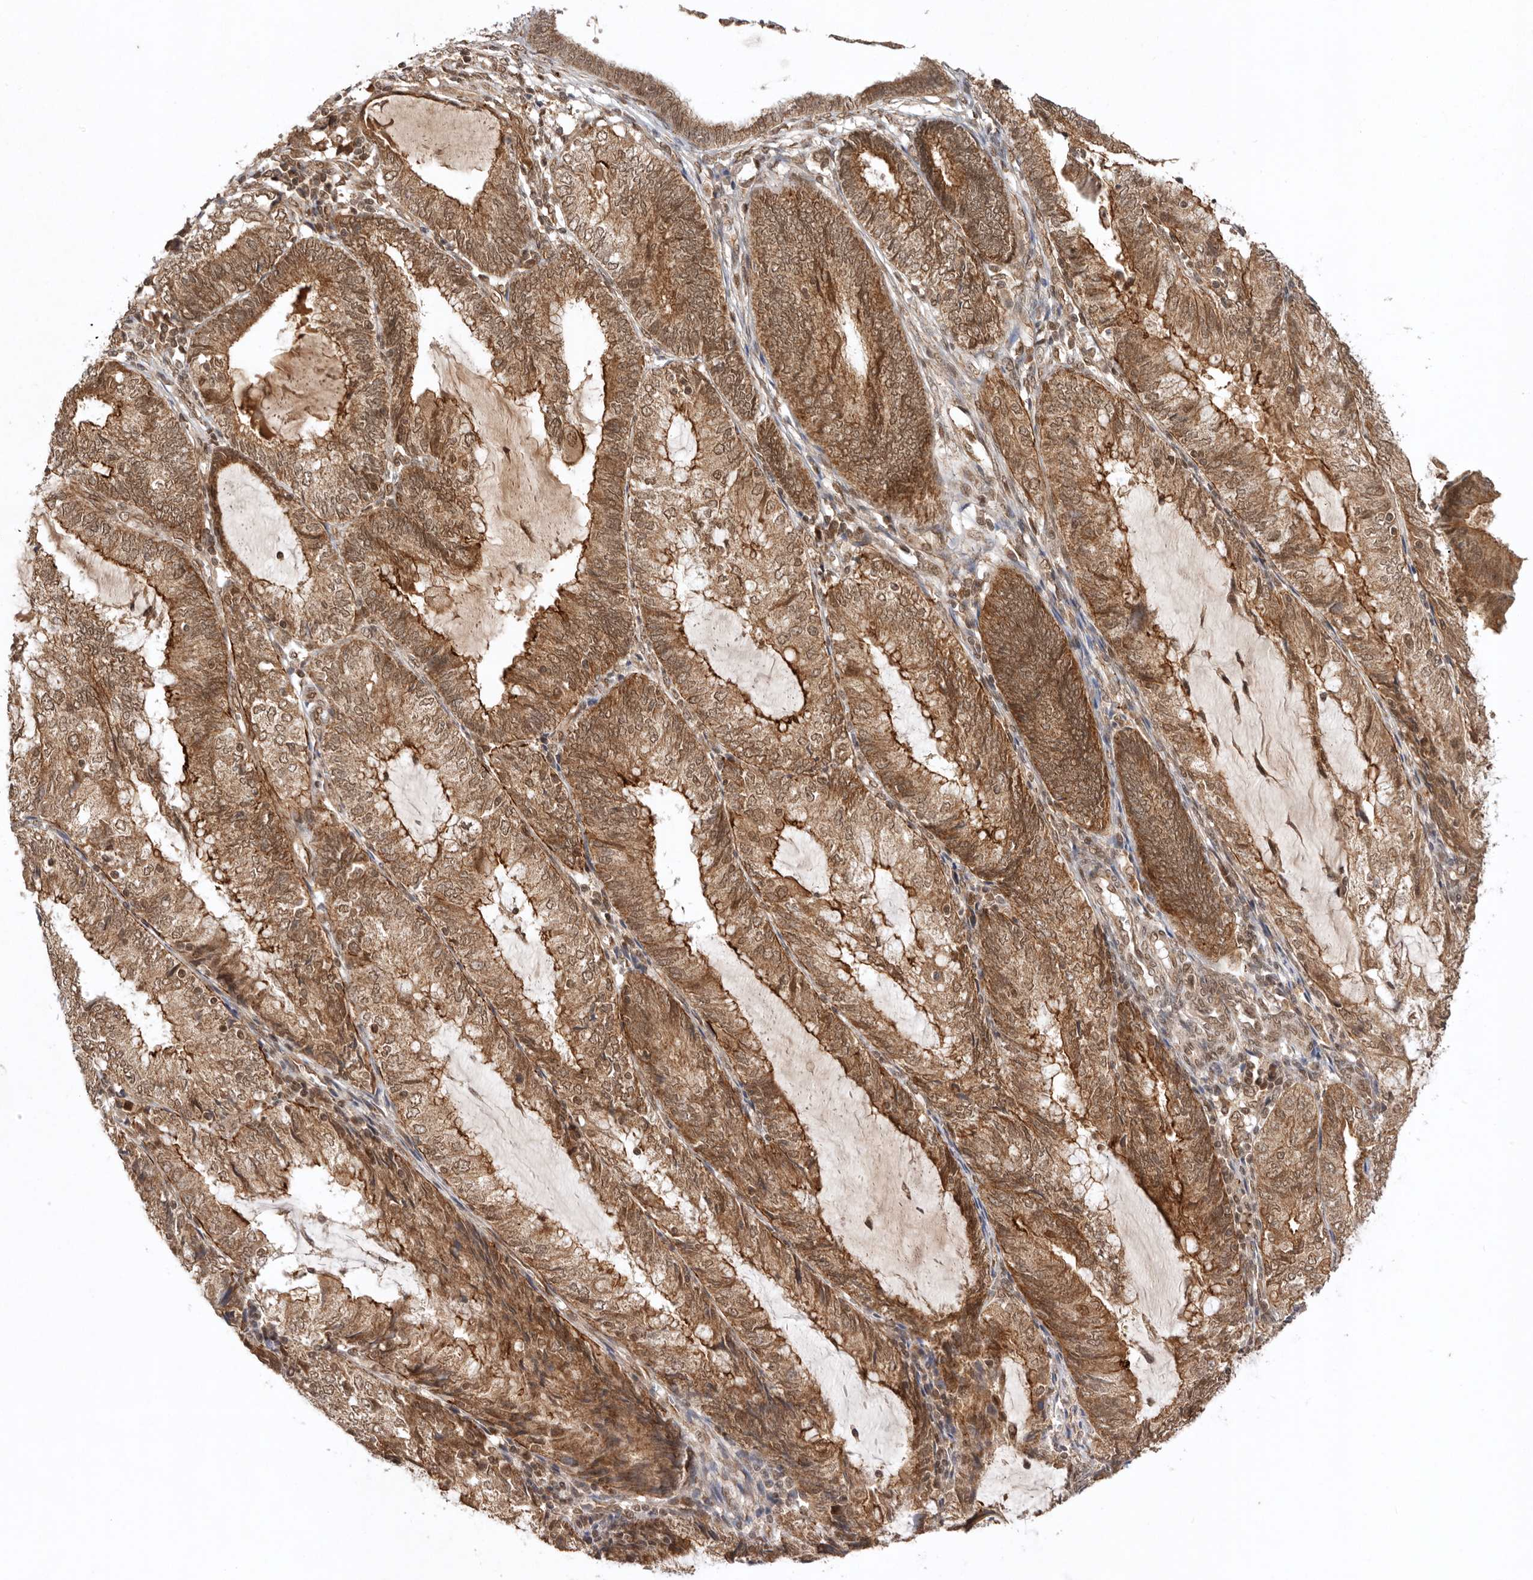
{"staining": {"intensity": "moderate", "quantity": ">75%", "location": "cytoplasmic/membranous,nuclear"}, "tissue": "endometrial cancer", "cell_type": "Tumor cells", "image_type": "cancer", "snomed": [{"axis": "morphology", "description": "Adenocarcinoma, NOS"}, {"axis": "topography", "description": "Endometrium"}], "caption": "A medium amount of moderate cytoplasmic/membranous and nuclear positivity is identified in about >75% of tumor cells in adenocarcinoma (endometrial) tissue. Nuclei are stained in blue.", "gene": "TARS2", "patient": {"sex": "female", "age": 81}}